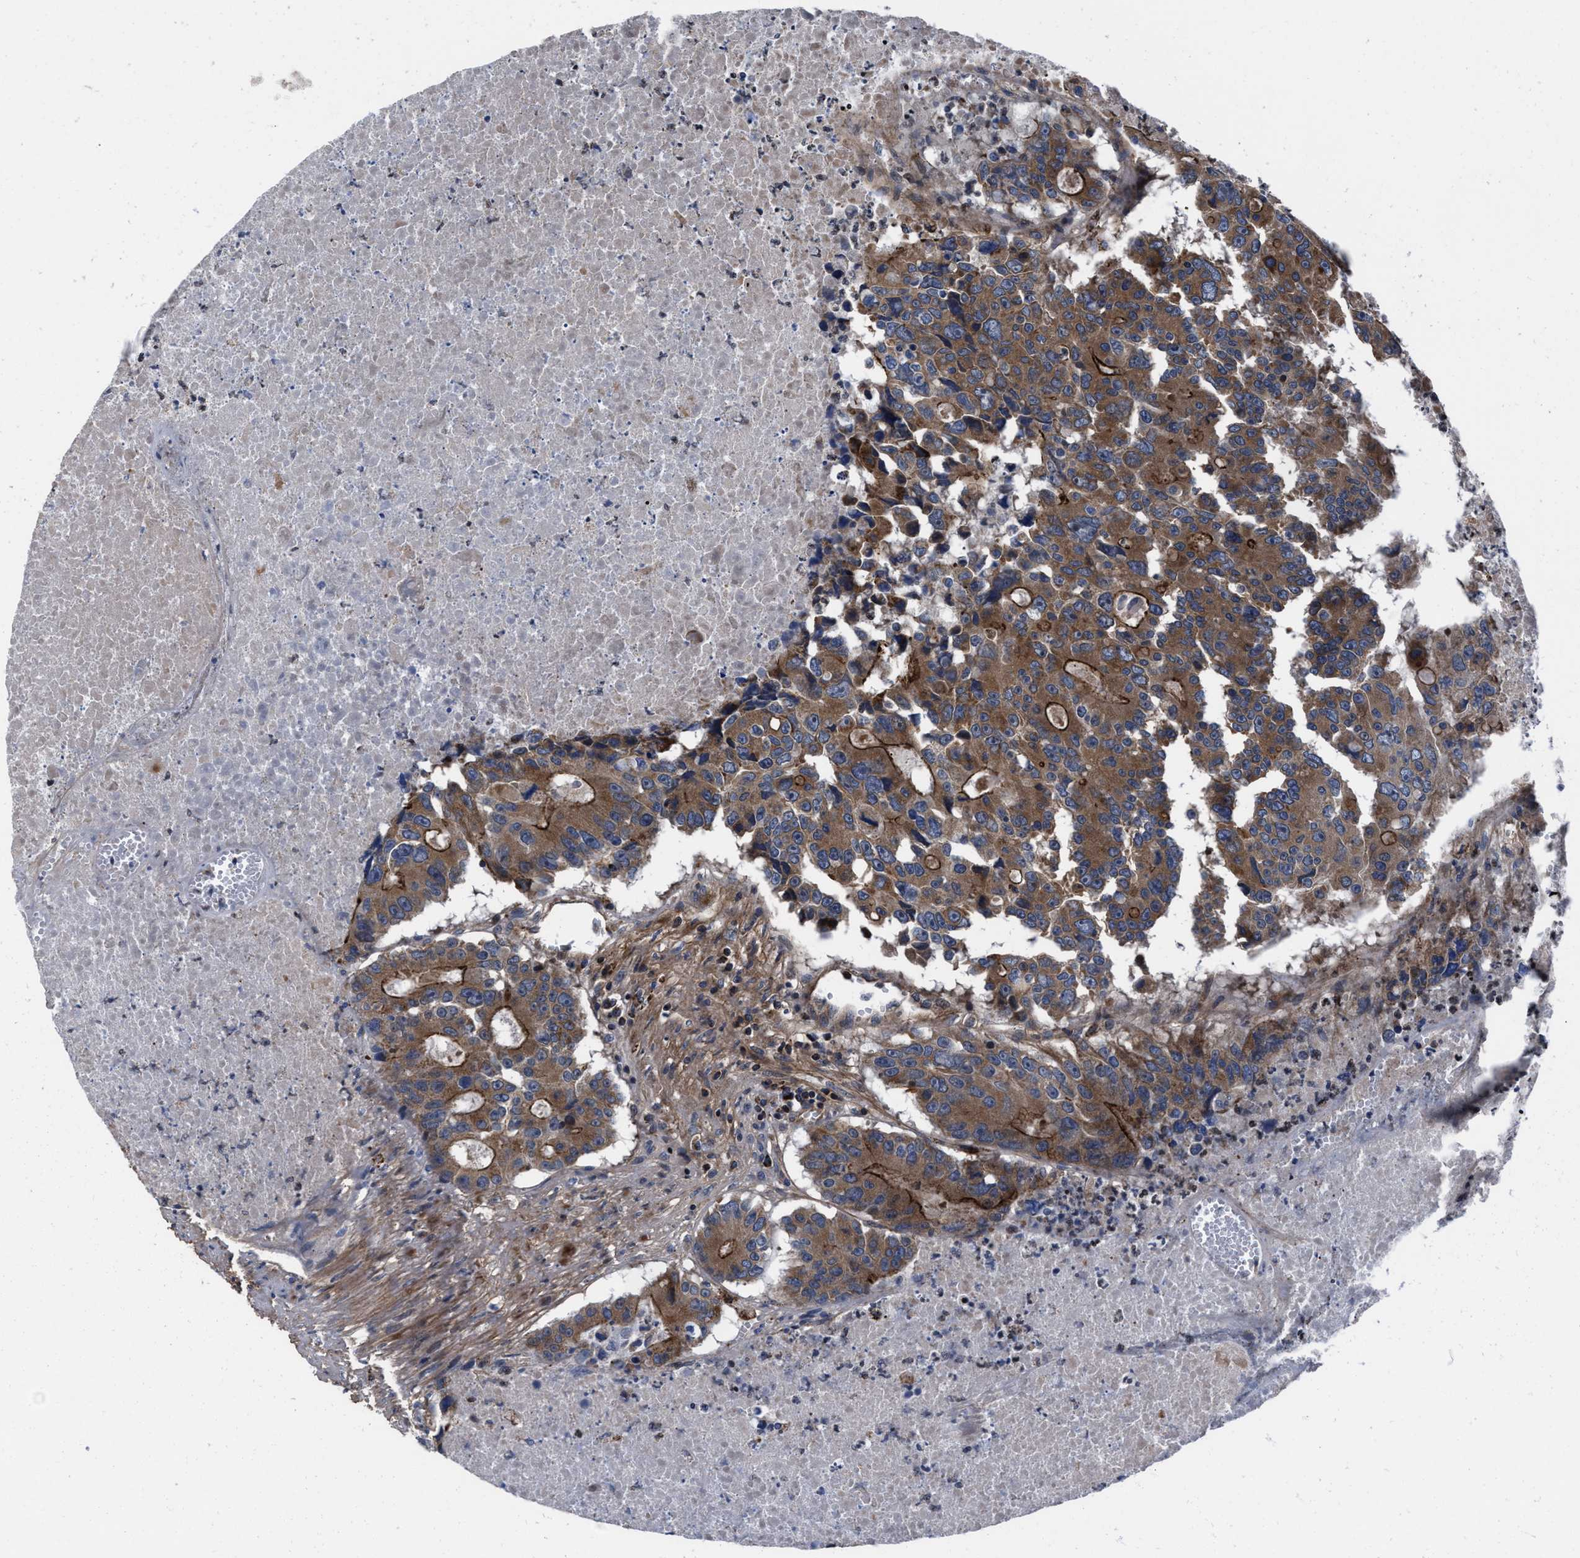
{"staining": {"intensity": "strong", "quantity": ">75%", "location": "cytoplasmic/membranous"}, "tissue": "colorectal cancer", "cell_type": "Tumor cells", "image_type": "cancer", "snomed": [{"axis": "morphology", "description": "Adenocarcinoma, NOS"}, {"axis": "topography", "description": "Colon"}], "caption": "High-power microscopy captured an immunohistochemistry (IHC) histopathology image of colorectal cancer, revealing strong cytoplasmic/membranous positivity in approximately >75% of tumor cells.", "gene": "PRR15L", "patient": {"sex": "male", "age": 87}}